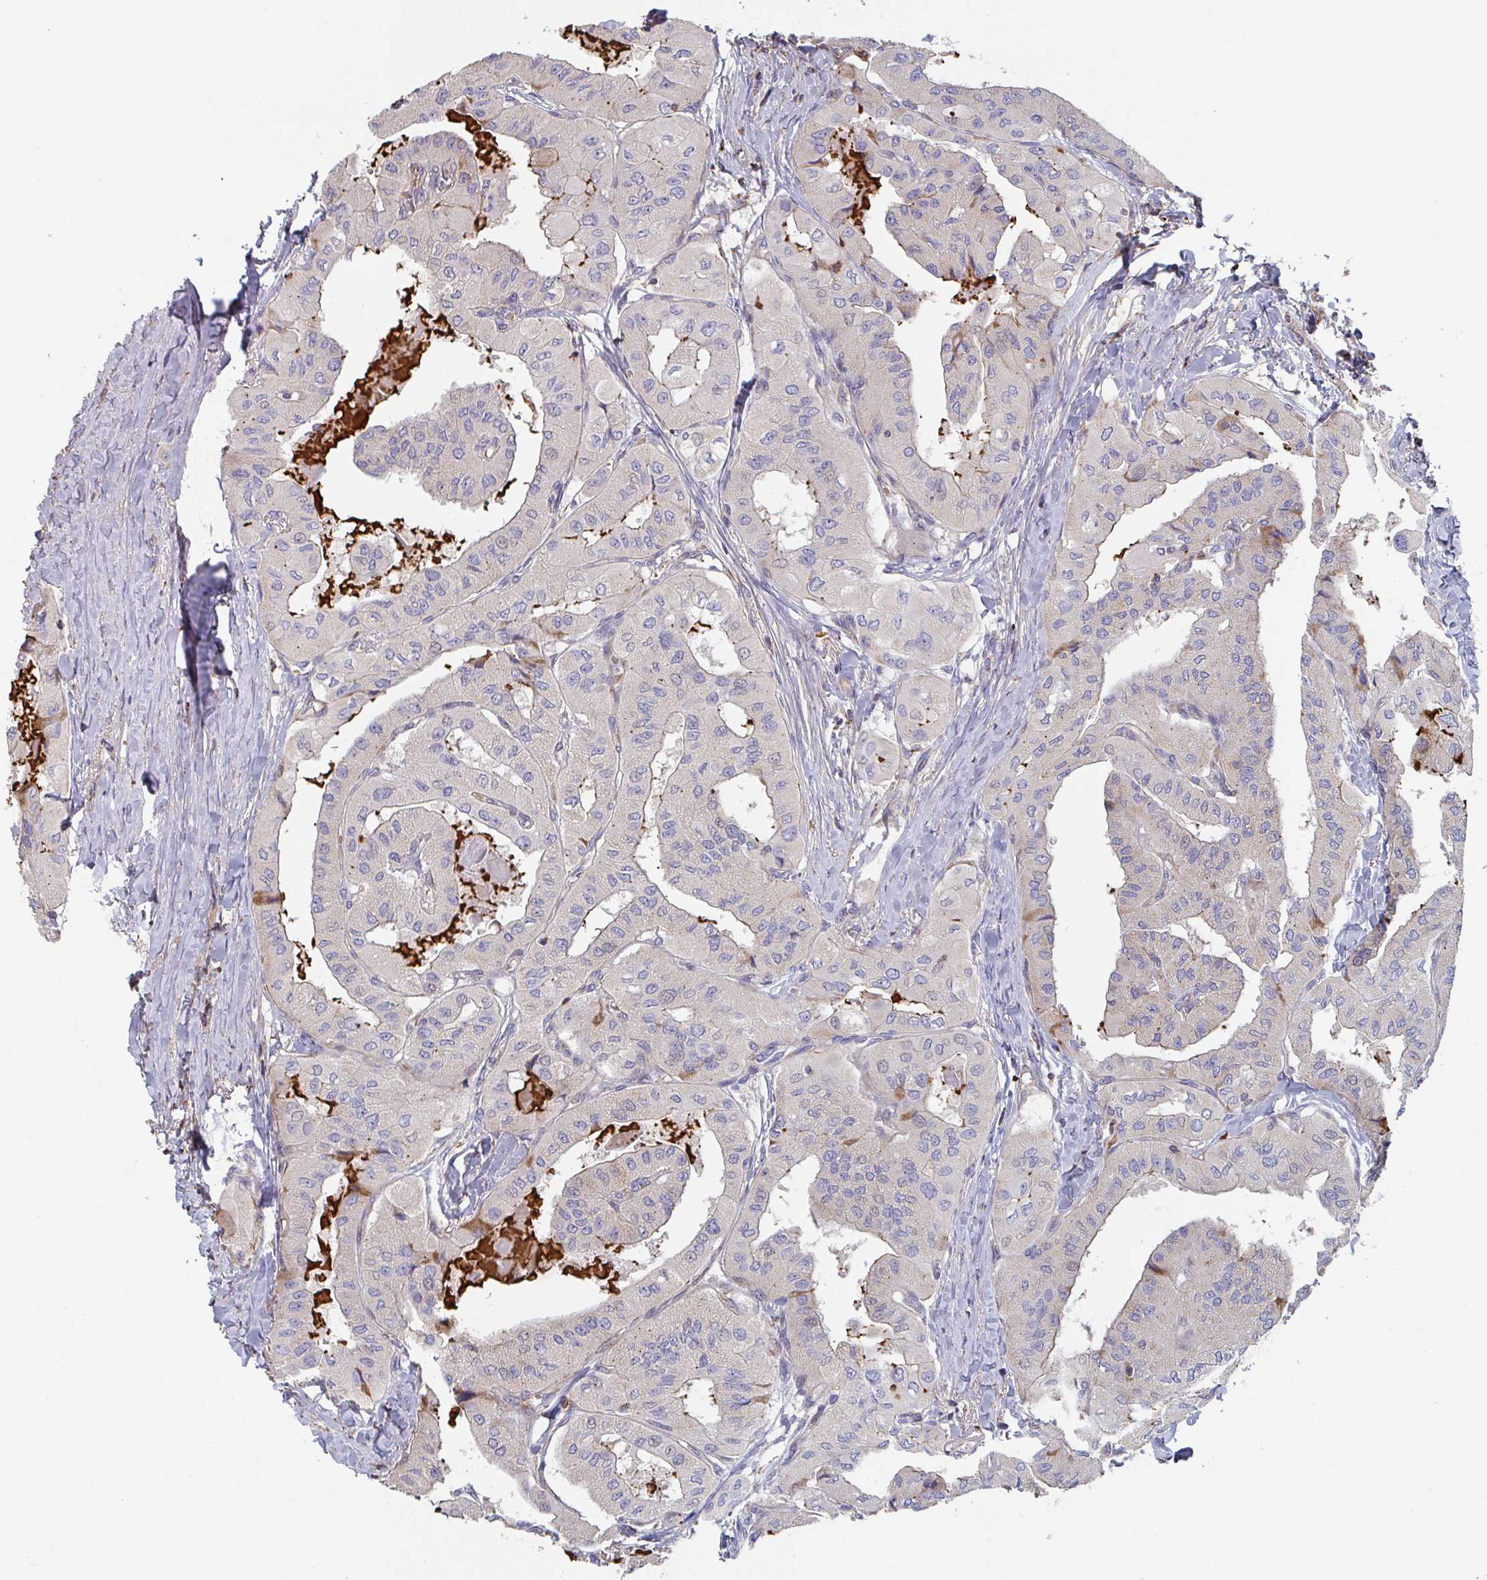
{"staining": {"intensity": "negative", "quantity": "none", "location": "none"}, "tissue": "thyroid cancer", "cell_type": "Tumor cells", "image_type": "cancer", "snomed": [{"axis": "morphology", "description": "Normal tissue, NOS"}, {"axis": "morphology", "description": "Papillary adenocarcinoma, NOS"}, {"axis": "topography", "description": "Thyroid gland"}], "caption": "Papillary adenocarcinoma (thyroid) stained for a protein using immunohistochemistry (IHC) reveals no expression tumor cells.", "gene": "FZD2", "patient": {"sex": "female", "age": 59}}